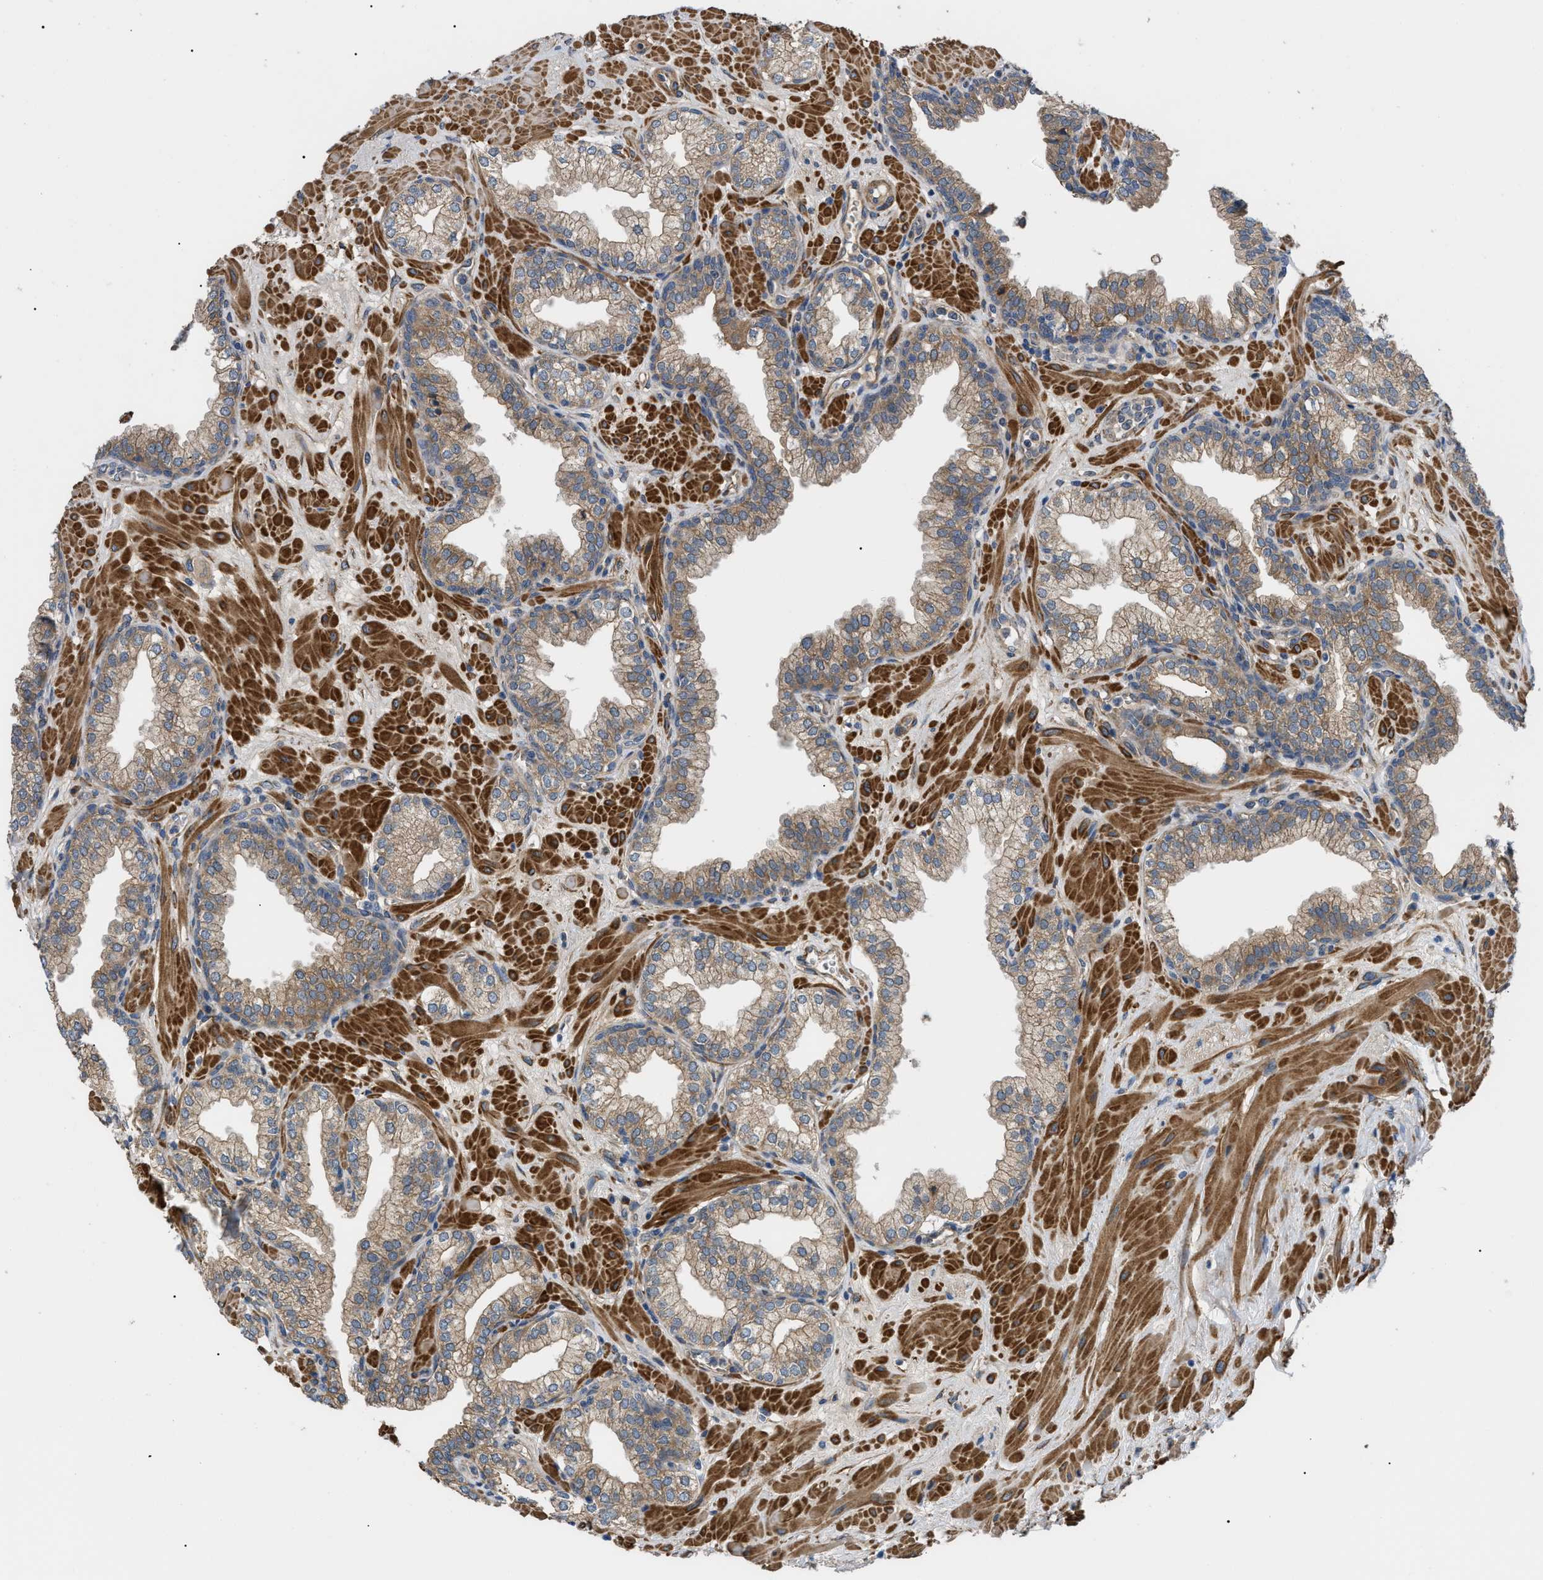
{"staining": {"intensity": "moderate", "quantity": ">75%", "location": "cytoplasmic/membranous"}, "tissue": "prostate", "cell_type": "Glandular cells", "image_type": "normal", "snomed": [{"axis": "morphology", "description": "Normal tissue, NOS"}, {"axis": "morphology", "description": "Urothelial carcinoma, Low grade"}, {"axis": "topography", "description": "Urinary bladder"}, {"axis": "topography", "description": "Prostate"}], "caption": "Immunohistochemistry micrograph of normal human prostate stained for a protein (brown), which displays medium levels of moderate cytoplasmic/membranous staining in about >75% of glandular cells.", "gene": "MYO10", "patient": {"sex": "male", "age": 60}}